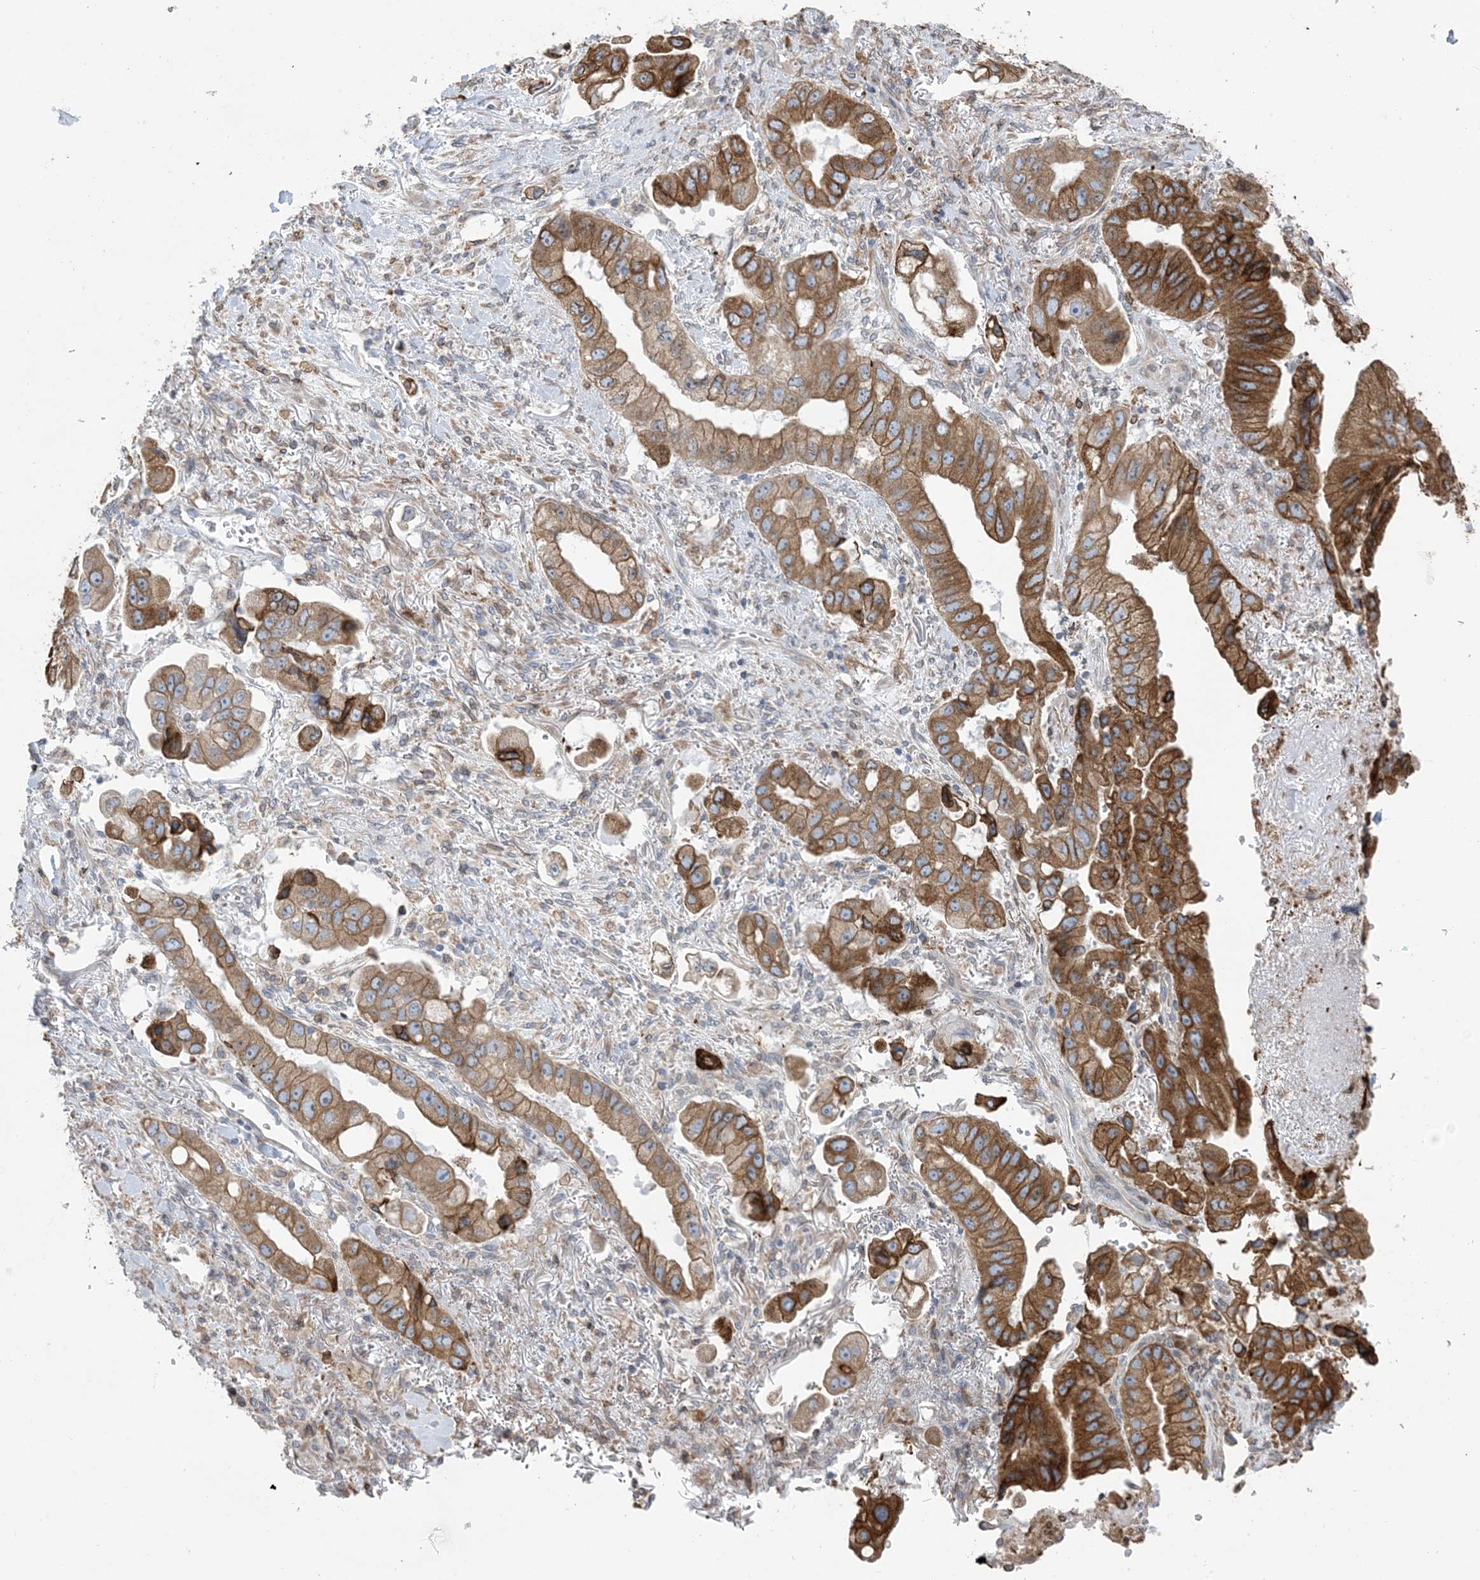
{"staining": {"intensity": "strong", "quantity": ">75%", "location": "cytoplasmic/membranous"}, "tissue": "stomach cancer", "cell_type": "Tumor cells", "image_type": "cancer", "snomed": [{"axis": "morphology", "description": "Adenocarcinoma, NOS"}, {"axis": "topography", "description": "Stomach"}], "caption": "Stomach cancer stained with a brown dye reveals strong cytoplasmic/membranous positive expression in approximately >75% of tumor cells.", "gene": "SHANK1", "patient": {"sex": "male", "age": 62}}